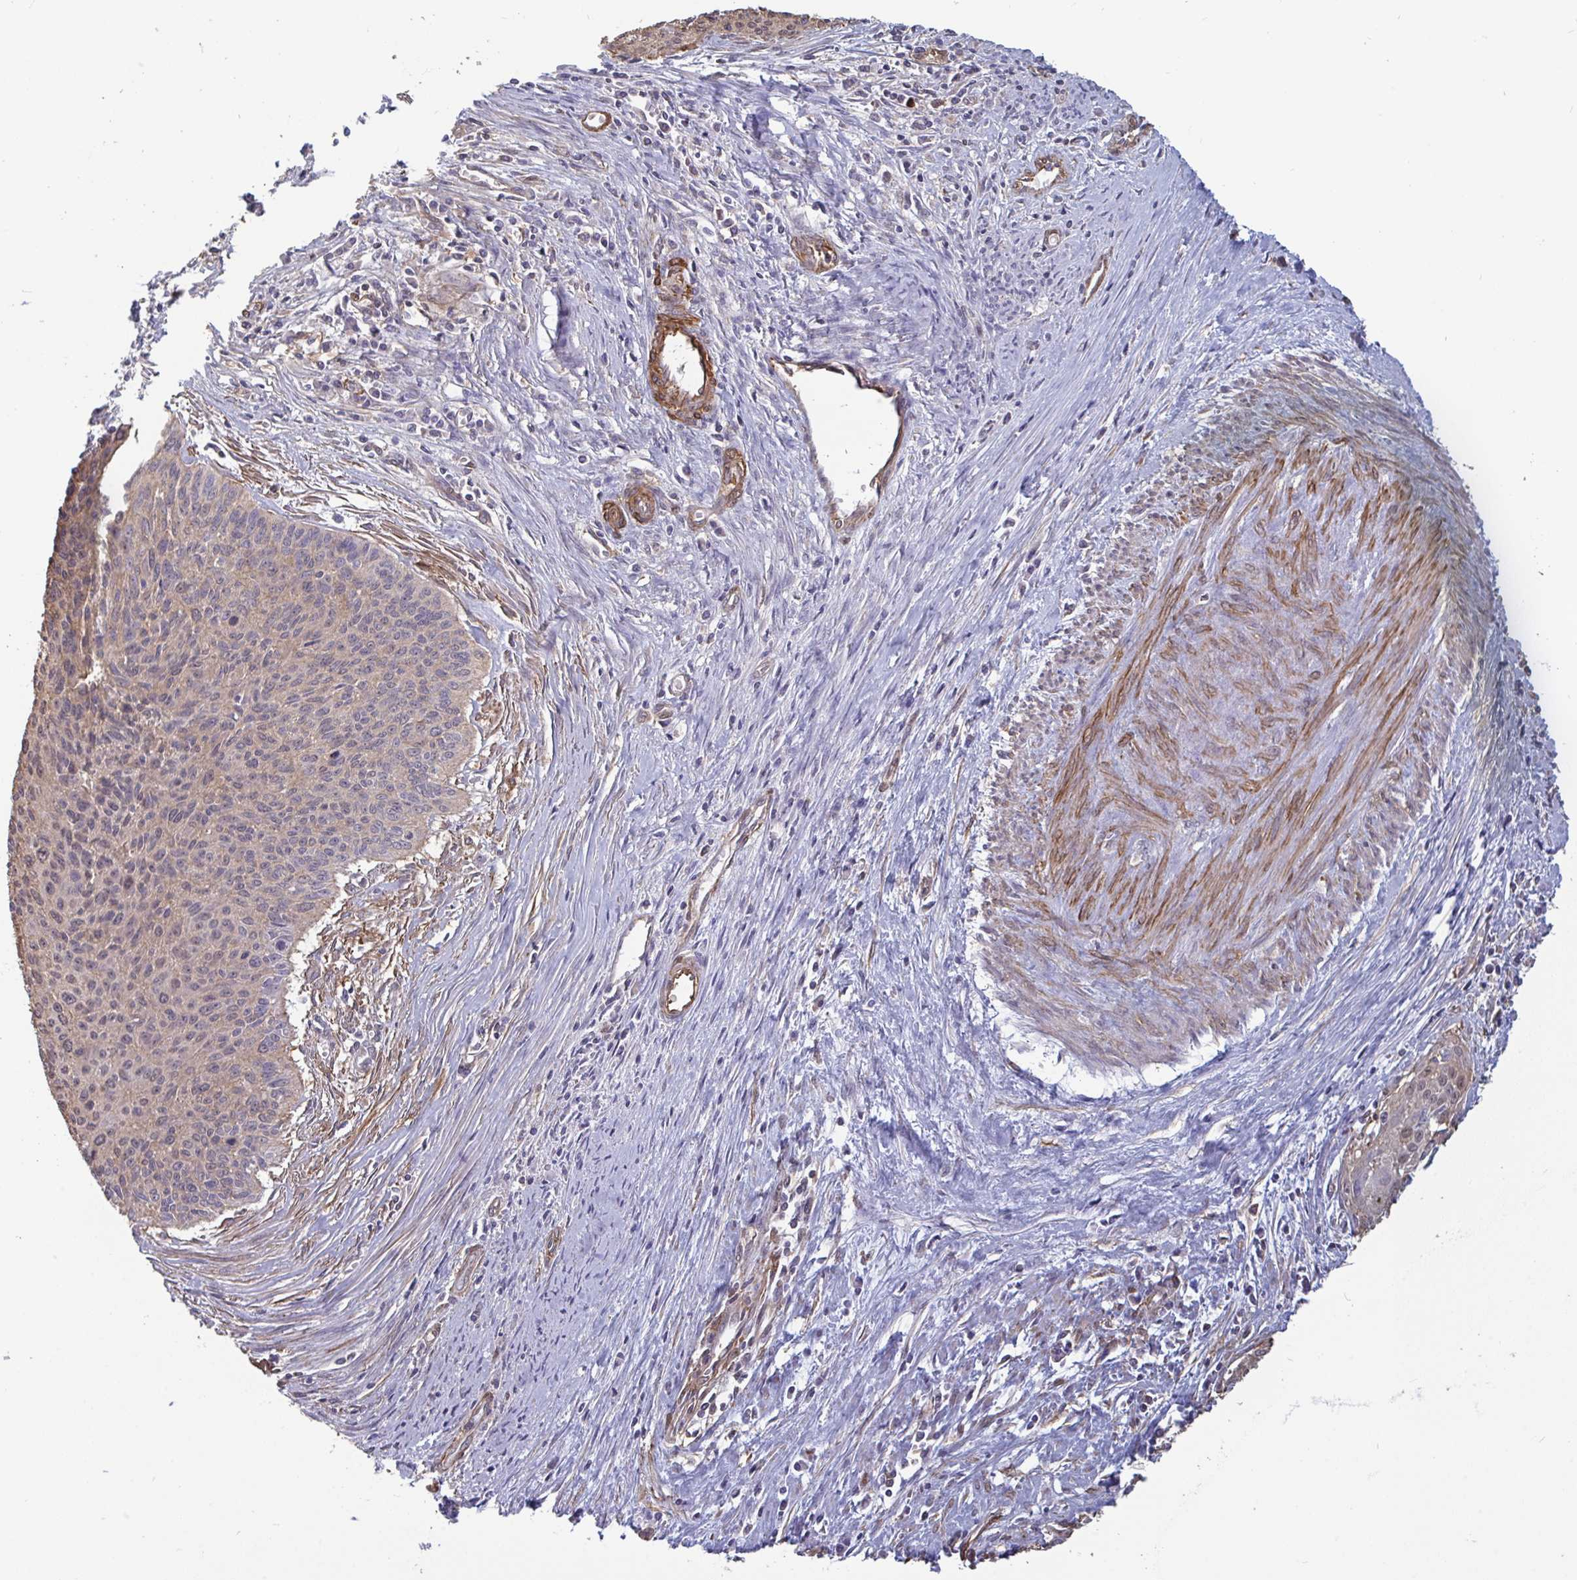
{"staining": {"intensity": "negative", "quantity": "none", "location": "none"}, "tissue": "cervical cancer", "cell_type": "Tumor cells", "image_type": "cancer", "snomed": [{"axis": "morphology", "description": "Squamous cell carcinoma, NOS"}, {"axis": "topography", "description": "Cervix"}], "caption": "Cervical squamous cell carcinoma stained for a protein using immunohistochemistry (IHC) demonstrates no positivity tumor cells.", "gene": "ISCU", "patient": {"sex": "female", "age": 55}}